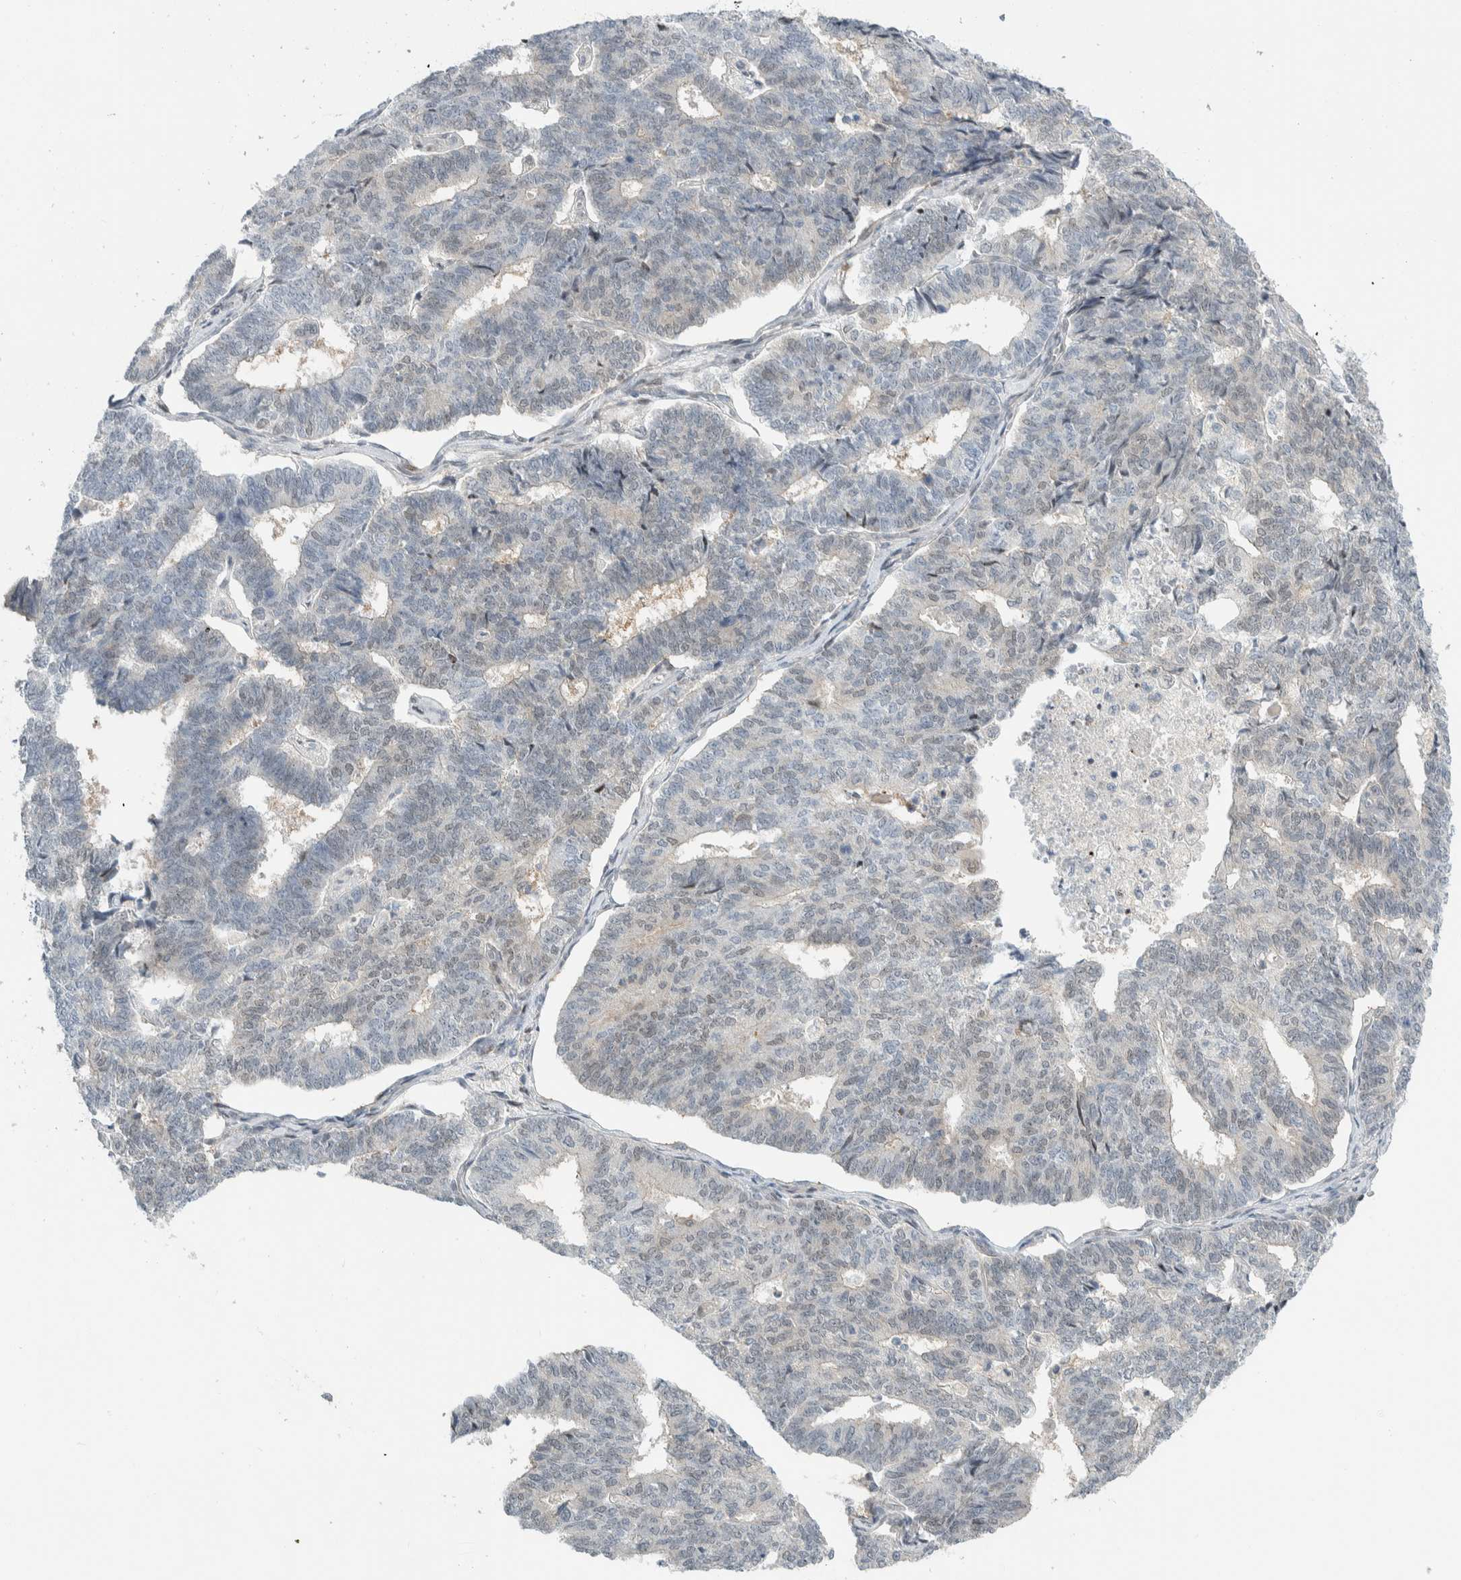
{"staining": {"intensity": "negative", "quantity": "none", "location": "none"}, "tissue": "endometrial cancer", "cell_type": "Tumor cells", "image_type": "cancer", "snomed": [{"axis": "morphology", "description": "Adenocarcinoma, NOS"}, {"axis": "topography", "description": "Endometrium"}], "caption": "This is a micrograph of immunohistochemistry (IHC) staining of endometrial adenocarcinoma, which shows no expression in tumor cells. The staining is performed using DAB (3,3'-diaminobenzidine) brown chromogen with nuclei counter-stained in using hematoxylin.", "gene": "NCR3LG1", "patient": {"sex": "female", "age": 70}}